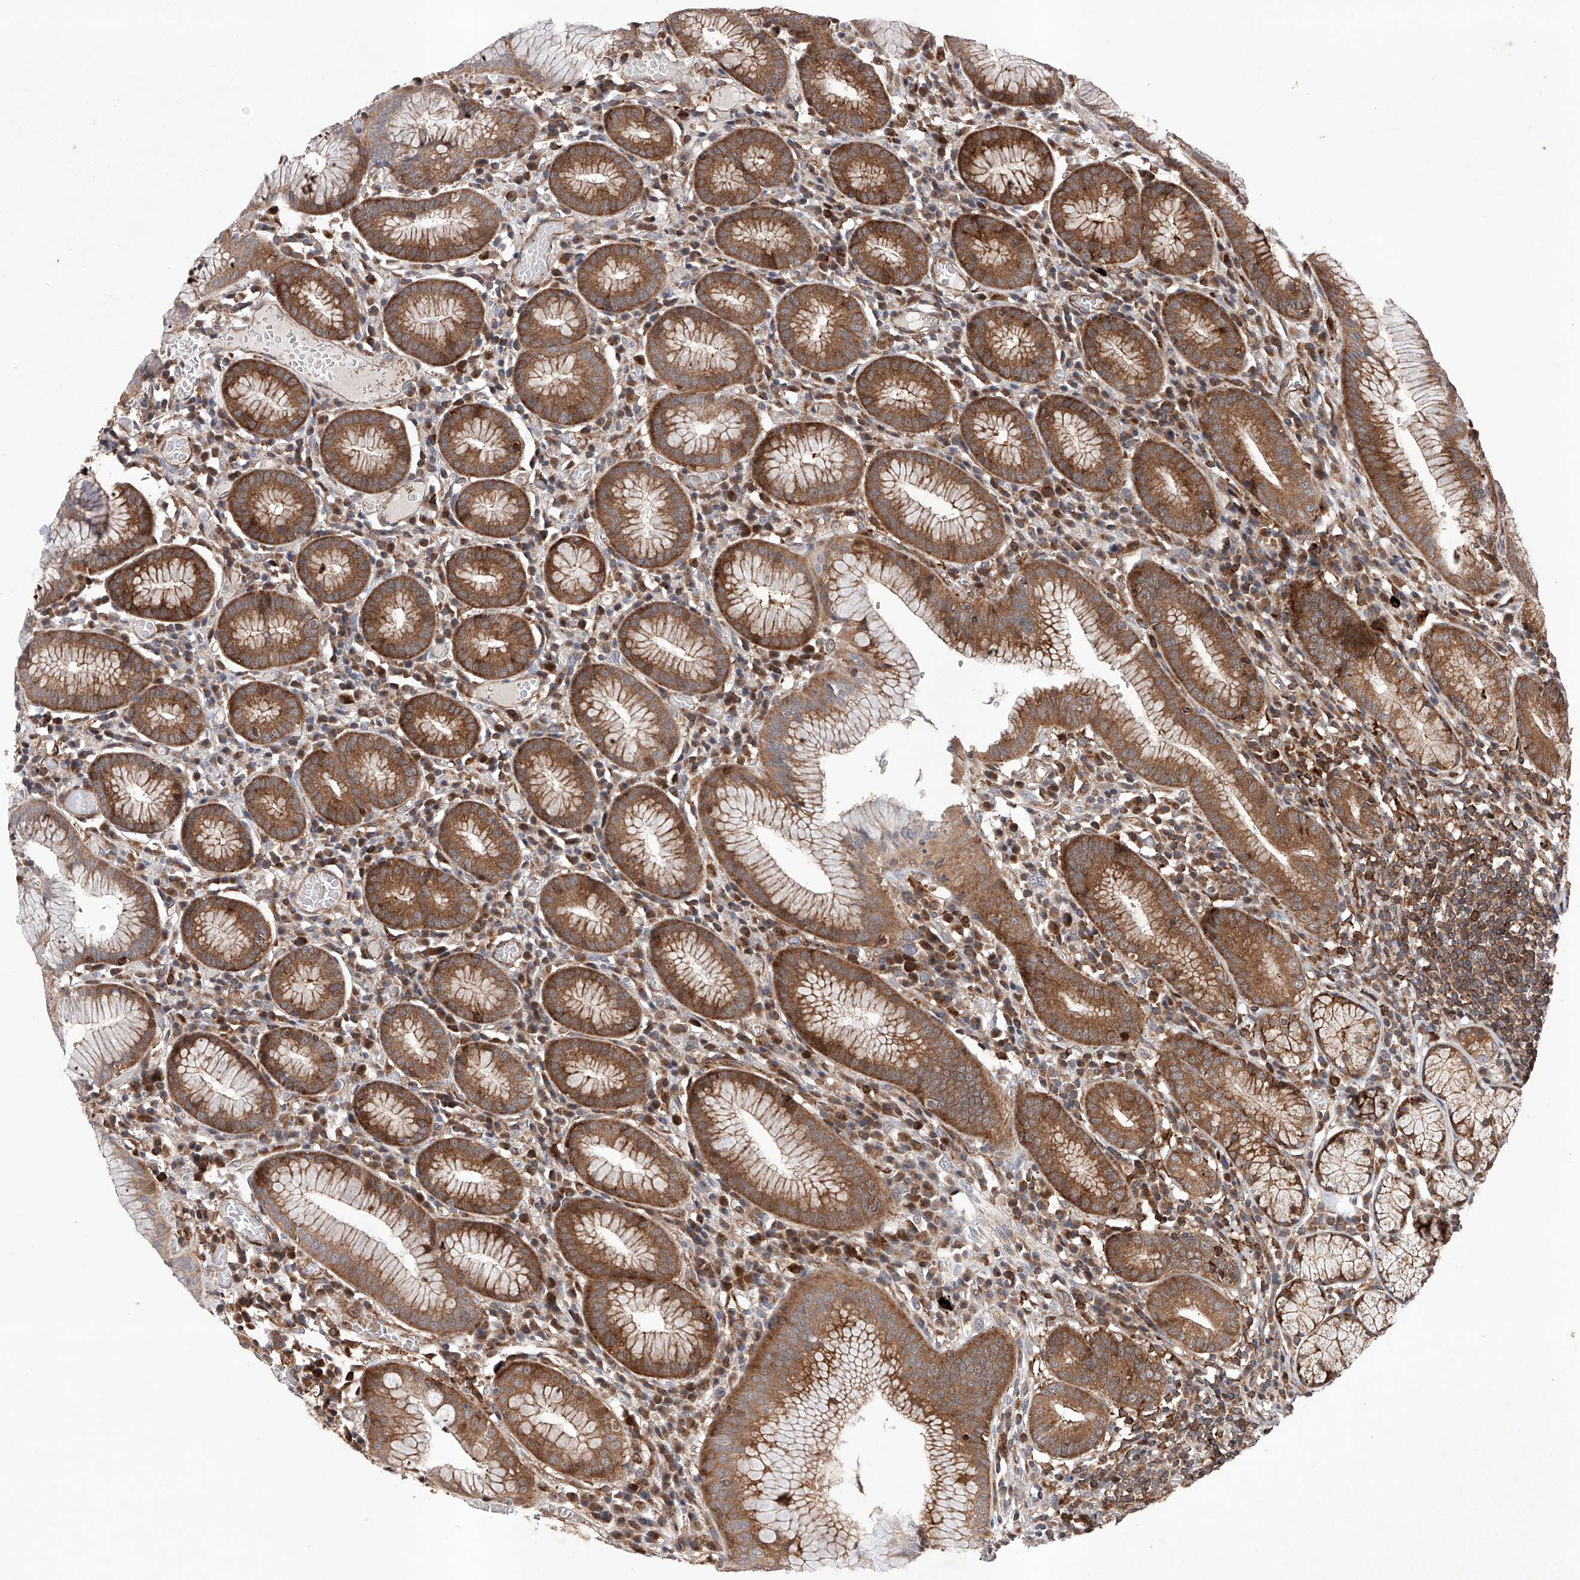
{"staining": {"intensity": "moderate", "quantity": ">75%", "location": "cytoplasmic/membranous"}, "tissue": "stomach", "cell_type": "Glandular cells", "image_type": "normal", "snomed": [{"axis": "morphology", "description": "Normal tissue, NOS"}, {"axis": "topography", "description": "Stomach"}], "caption": "Moderate cytoplasmic/membranous positivity is identified in approximately >75% of glandular cells in benign stomach.", "gene": "TIMM23", "patient": {"sex": "male", "age": 55}}